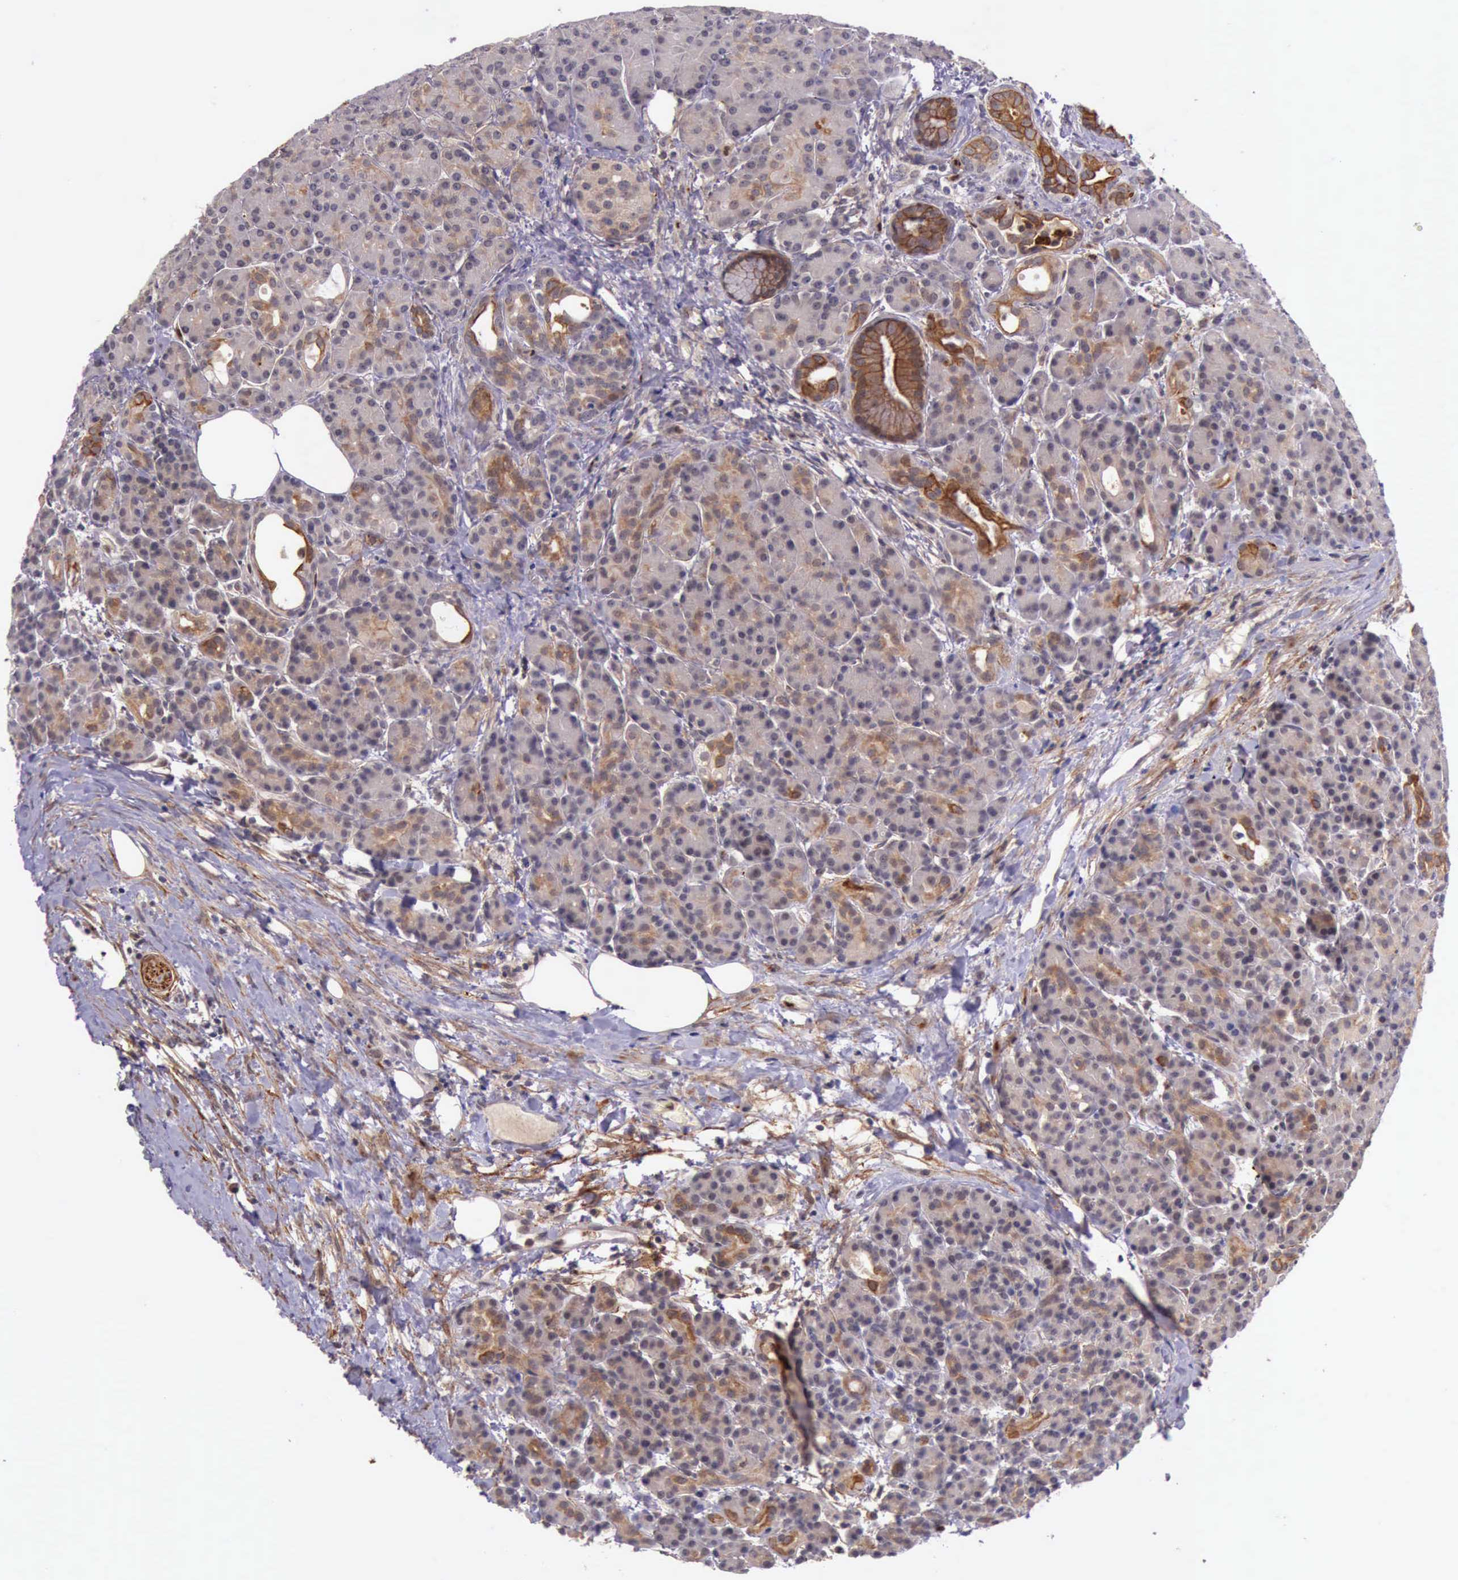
{"staining": {"intensity": "weak", "quantity": "25%-75%", "location": "cytoplasmic/membranous"}, "tissue": "pancreas", "cell_type": "Exocrine glandular cells", "image_type": "normal", "snomed": [{"axis": "morphology", "description": "Normal tissue, NOS"}, {"axis": "topography", "description": "Pancreas"}], "caption": "Unremarkable pancreas reveals weak cytoplasmic/membranous positivity in approximately 25%-75% of exocrine glandular cells Using DAB (3,3'-diaminobenzidine) (brown) and hematoxylin (blue) stains, captured at high magnification using brightfield microscopy..", "gene": "PRICKLE3", "patient": {"sex": "female", "age": 77}}